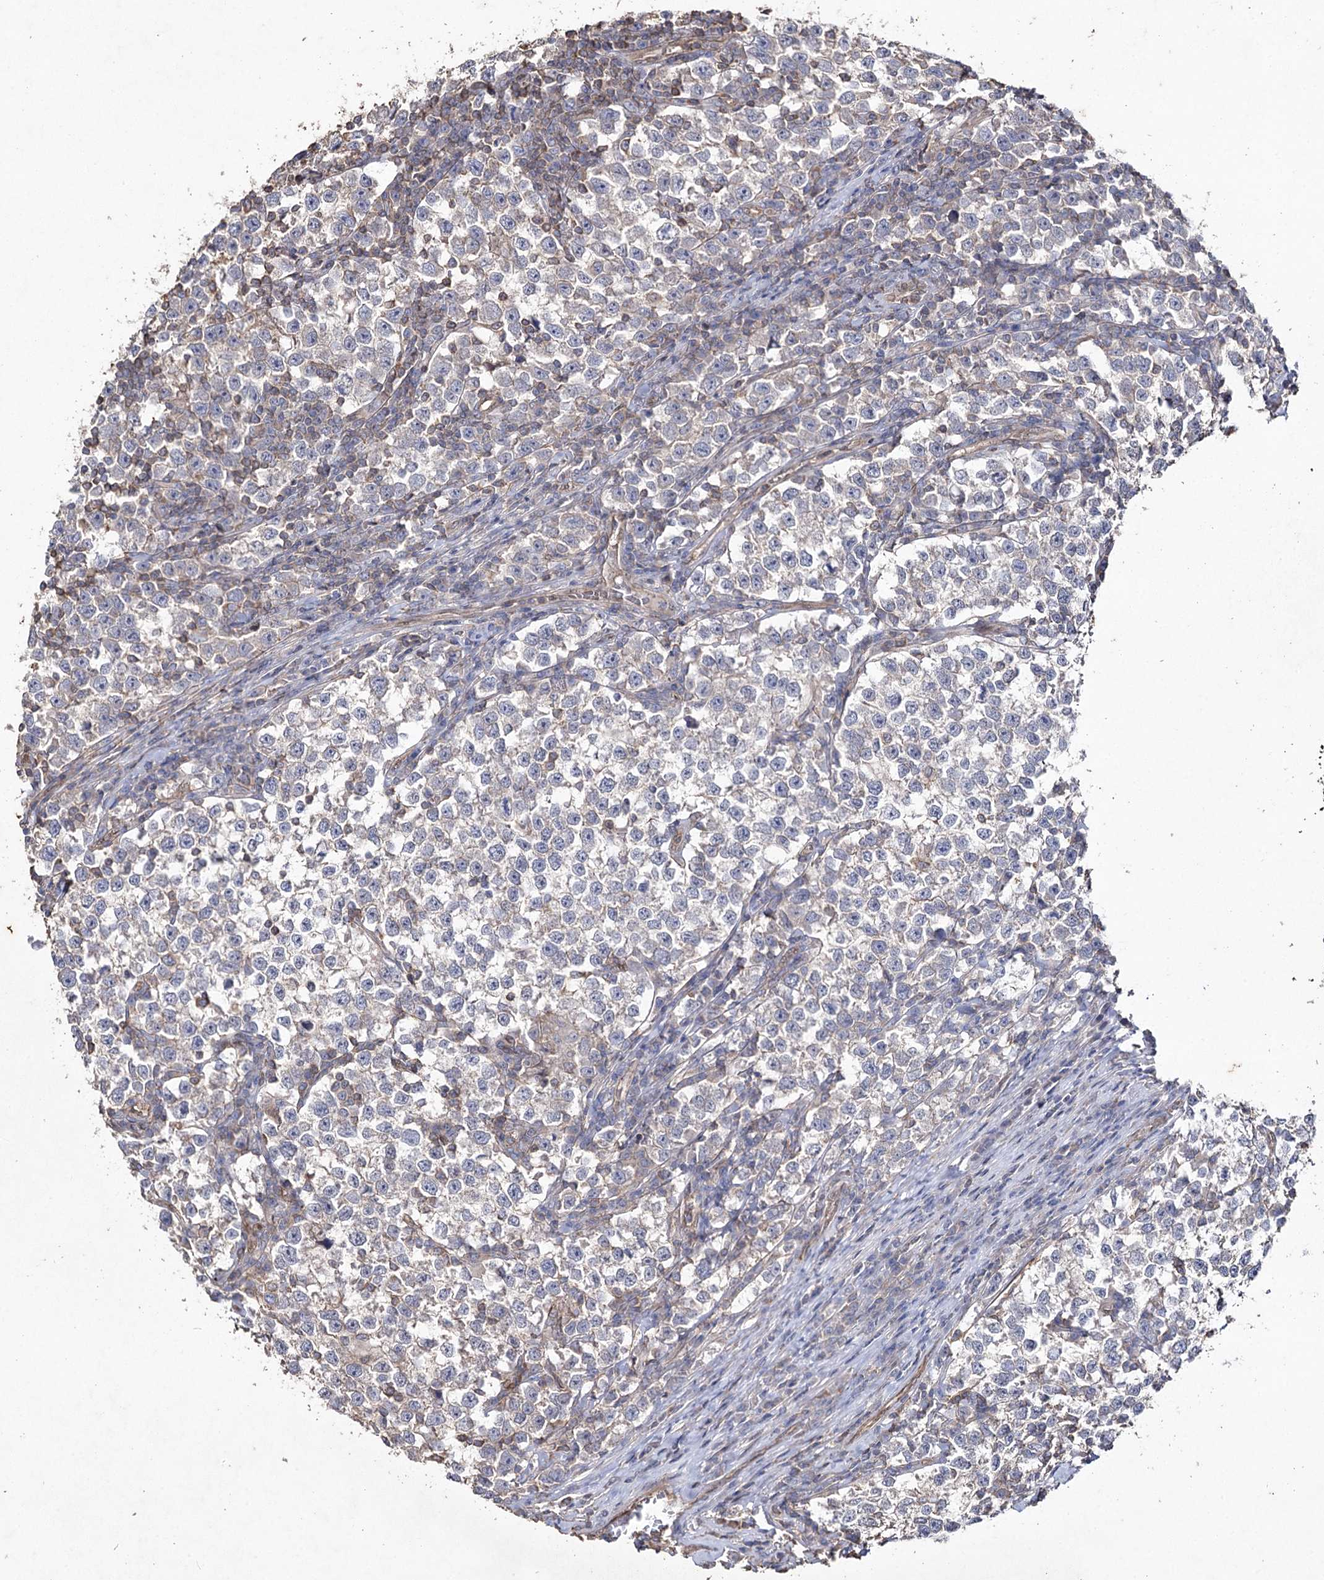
{"staining": {"intensity": "negative", "quantity": "none", "location": "none"}, "tissue": "testis cancer", "cell_type": "Tumor cells", "image_type": "cancer", "snomed": [{"axis": "morphology", "description": "Normal tissue, NOS"}, {"axis": "morphology", "description": "Seminoma, NOS"}, {"axis": "topography", "description": "Testis"}], "caption": "Immunohistochemical staining of testis cancer (seminoma) displays no significant staining in tumor cells.", "gene": "FAM13B", "patient": {"sex": "male", "age": 43}}